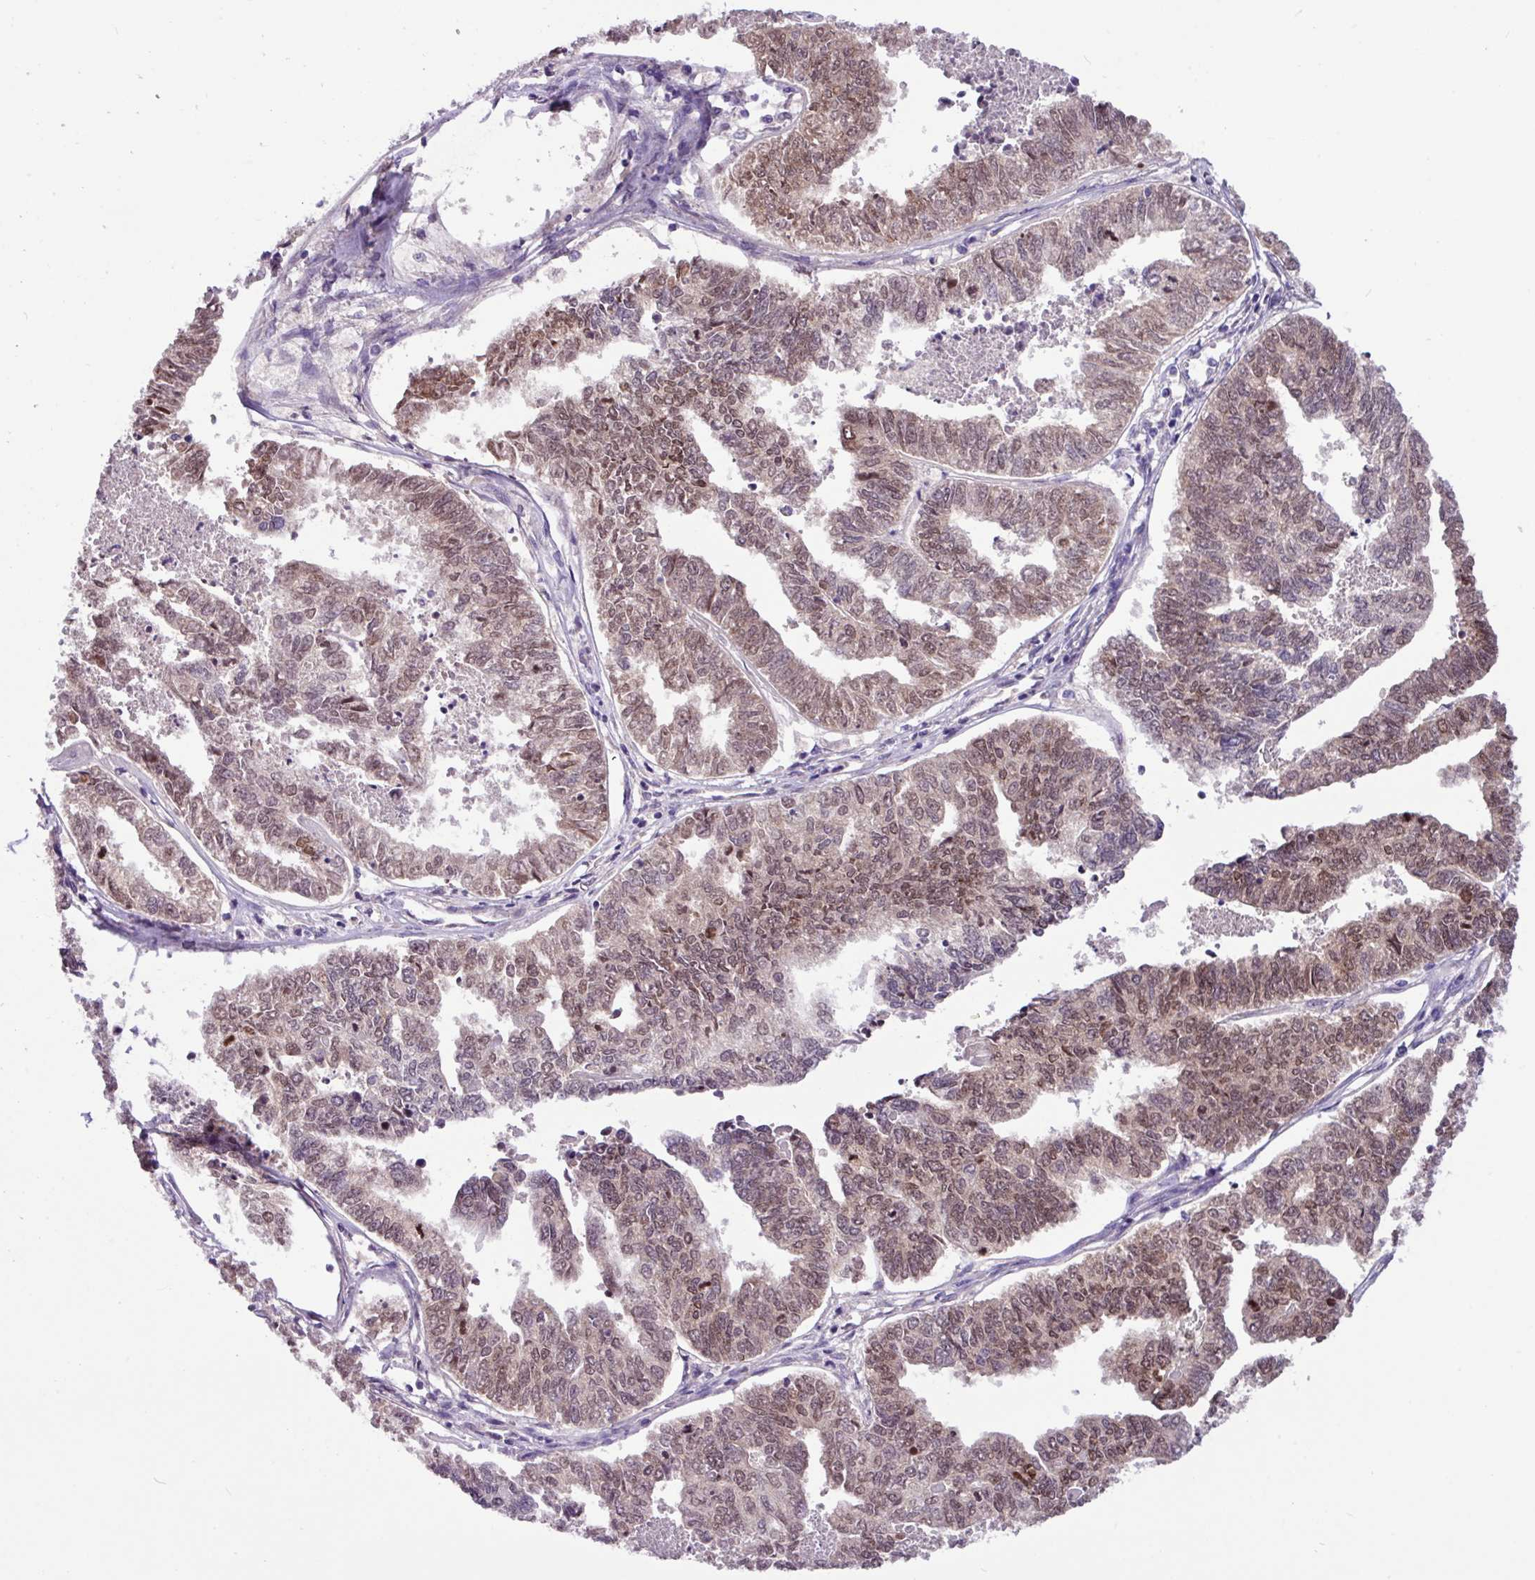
{"staining": {"intensity": "moderate", "quantity": ">75%", "location": "nuclear"}, "tissue": "endometrial cancer", "cell_type": "Tumor cells", "image_type": "cancer", "snomed": [{"axis": "morphology", "description": "Adenocarcinoma, NOS"}, {"axis": "topography", "description": "Endometrium"}], "caption": "A medium amount of moderate nuclear positivity is seen in approximately >75% of tumor cells in endometrial cancer (adenocarcinoma) tissue.", "gene": "PAX8", "patient": {"sex": "female", "age": 73}}